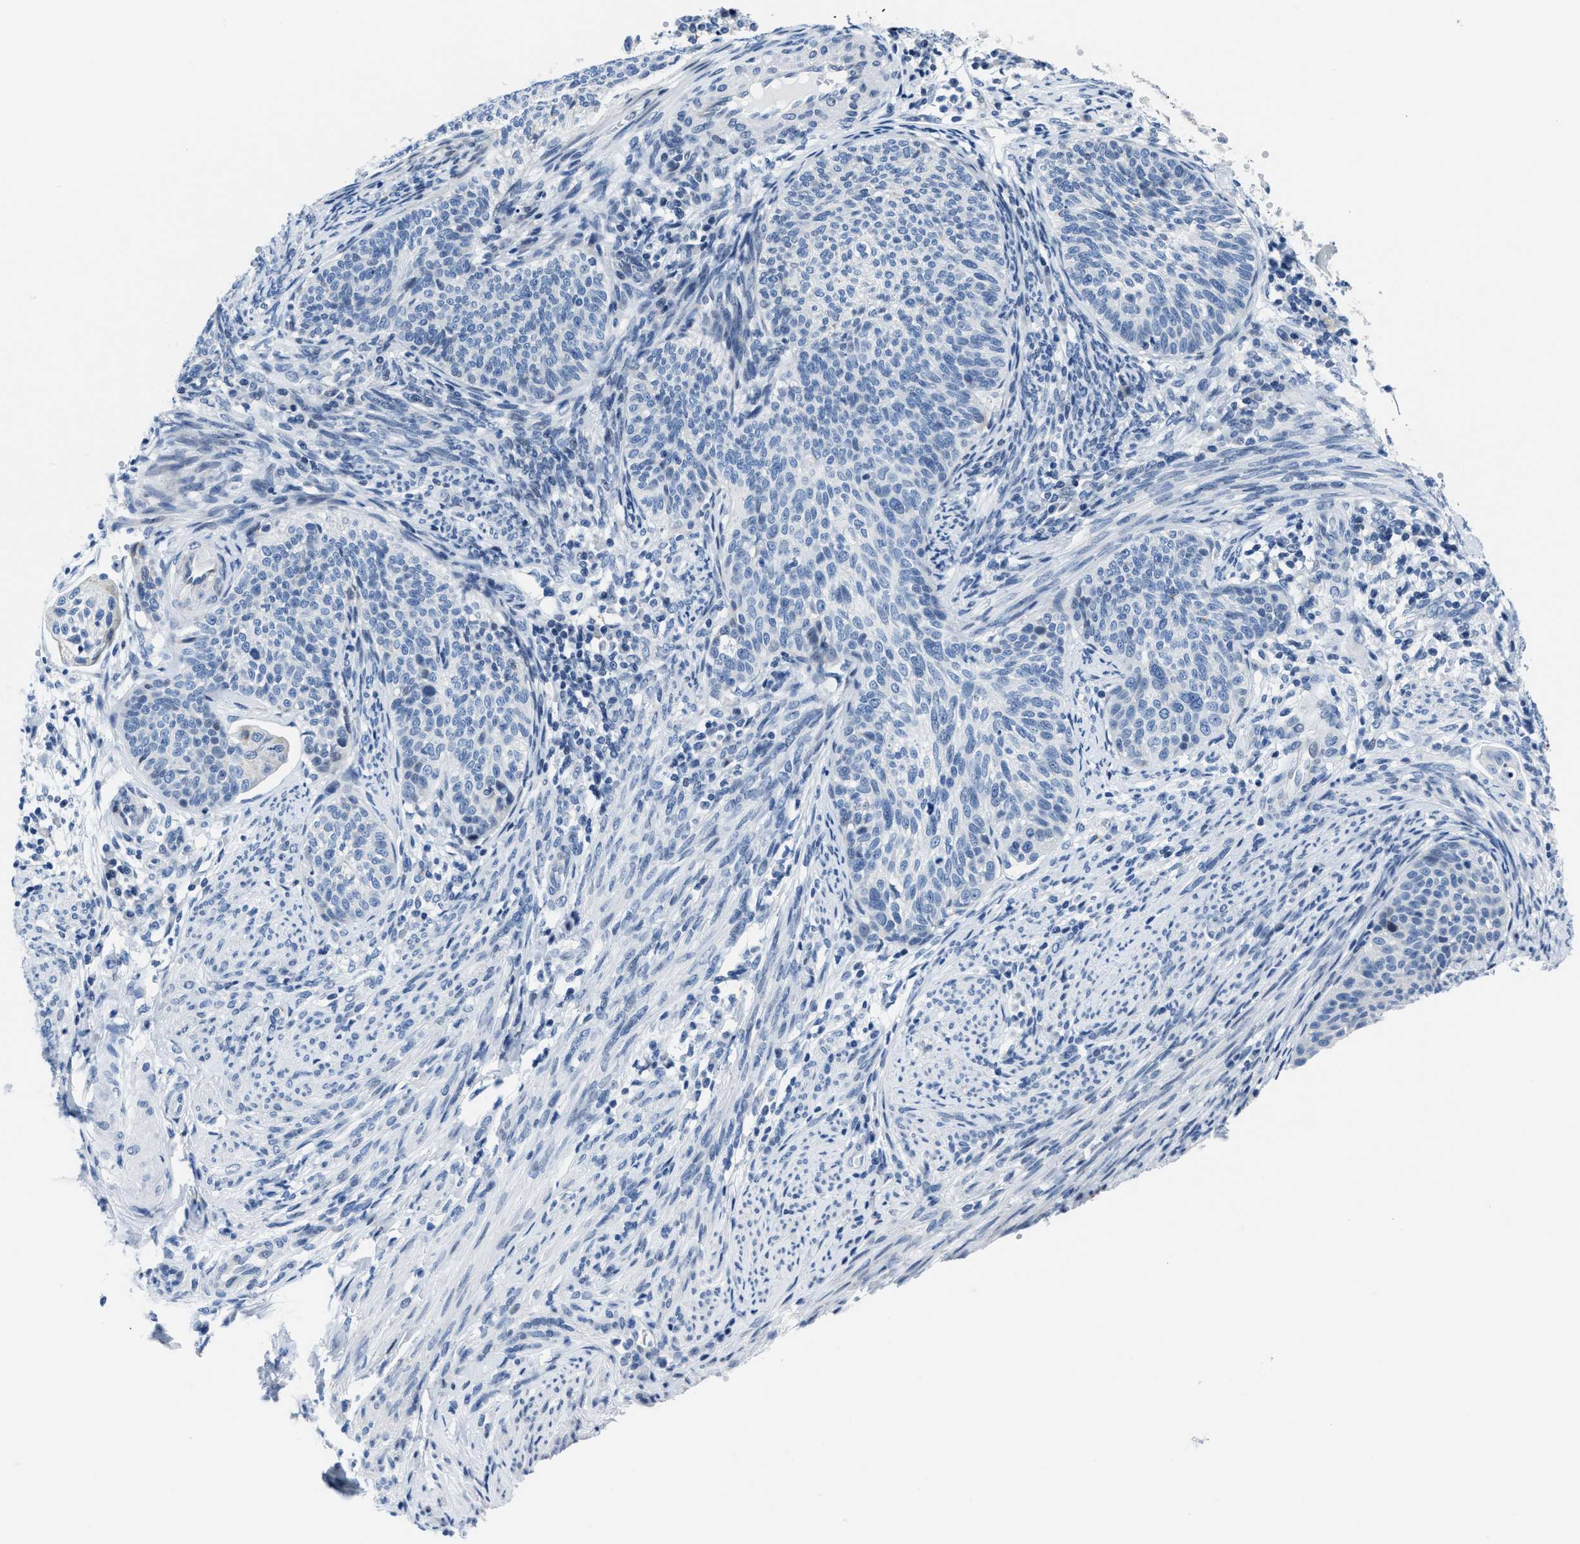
{"staining": {"intensity": "negative", "quantity": "none", "location": "none"}, "tissue": "cervical cancer", "cell_type": "Tumor cells", "image_type": "cancer", "snomed": [{"axis": "morphology", "description": "Squamous cell carcinoma, NOS"}, {"axis": "topography", "description": "Cervix"}], "caption": "Cervical squamous cell carcinoma stained for a protein using IHC demonstrates no positivity tumor cells.", "gene": "ASZ1", "patient": {"sex": "female", "age": 70}}